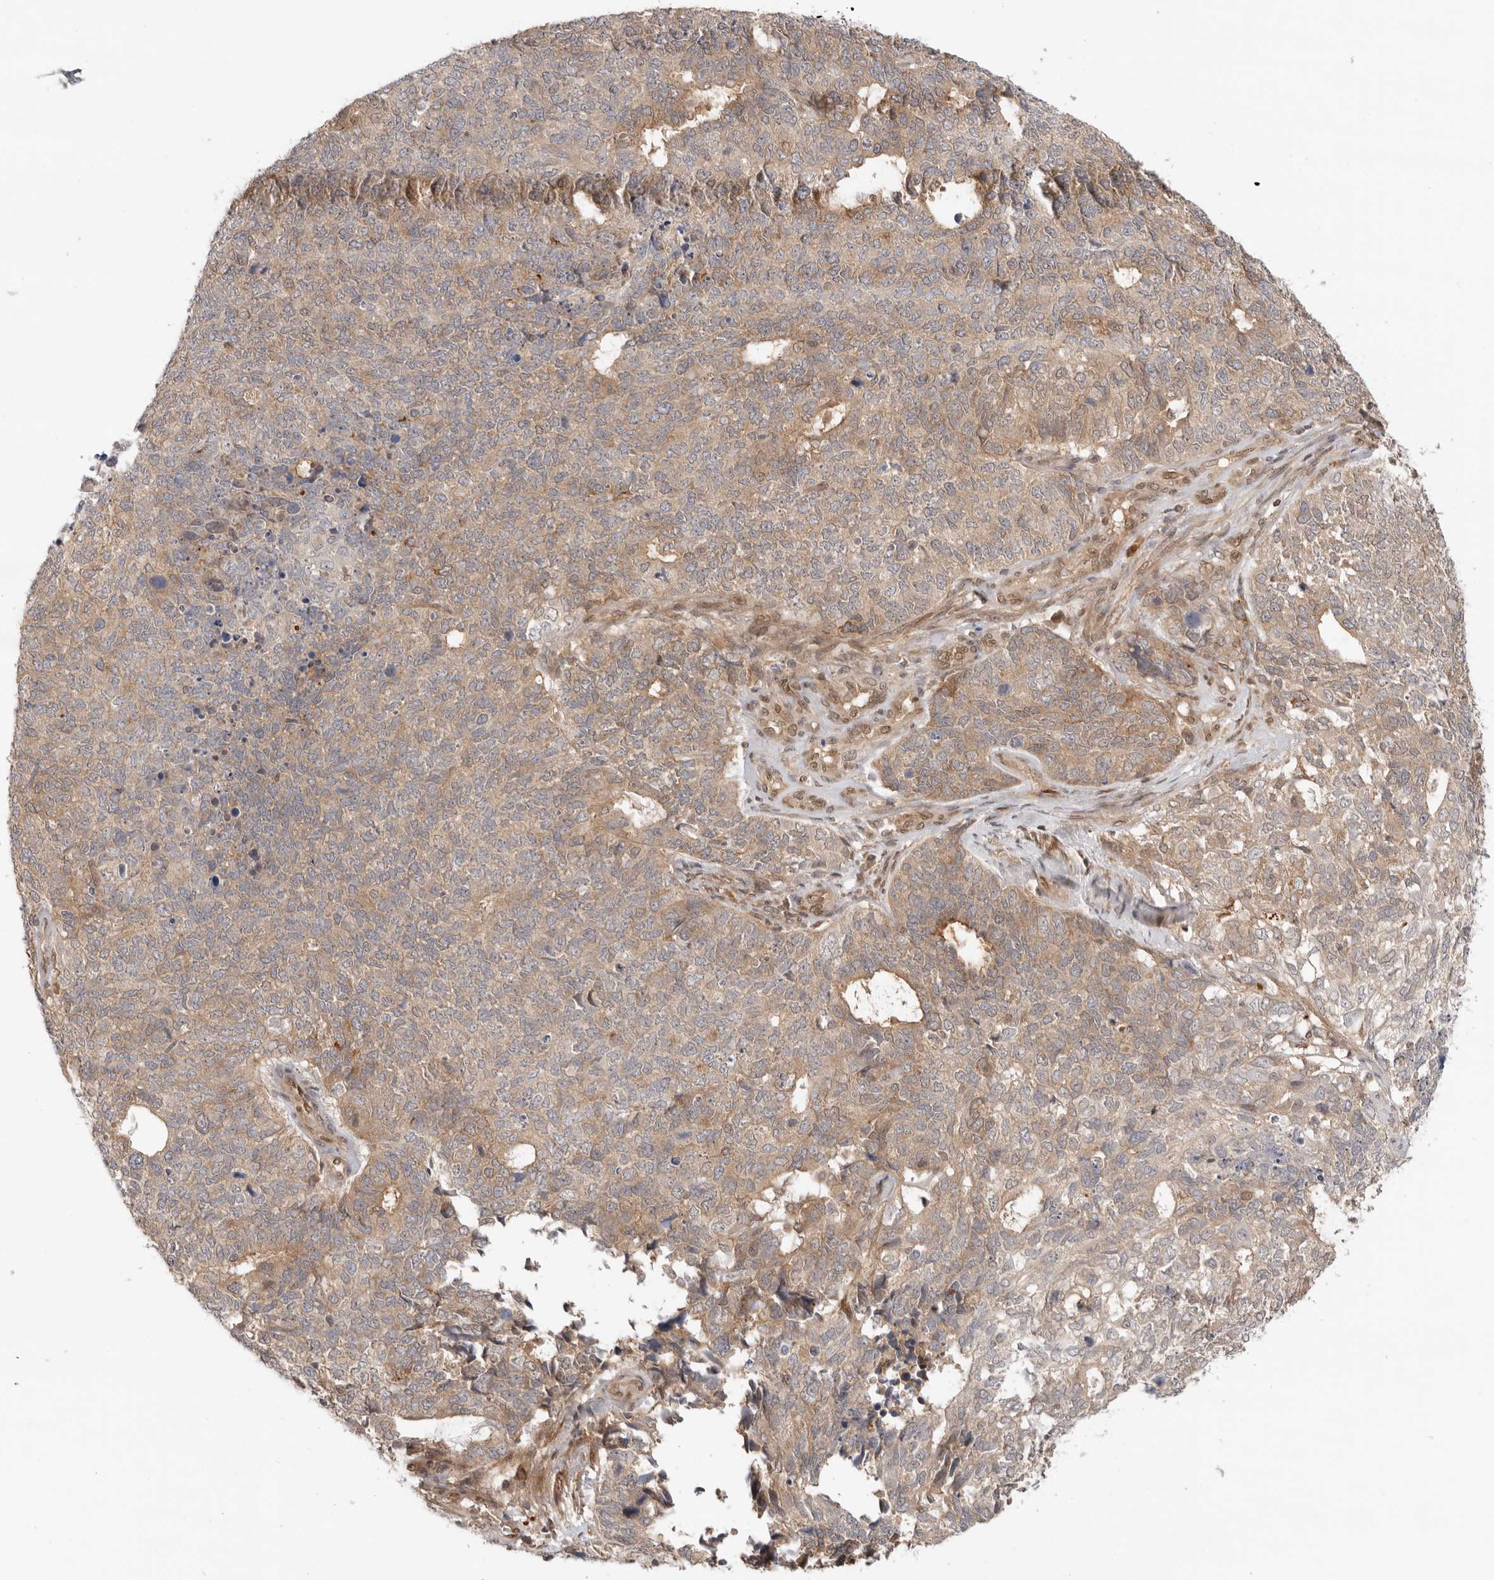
{"staining": {"intensity": "weak", "quantity": "<25%", "location": "cytoplasmic/membranous"}, "tissue": "cervical cancer", "cell_type": "Tumor cells", "image_type": "cancer", "snomed": [{"axis": "morphology", "description": "Squamous cell carcinoma, NOS"}, {"axis": "topography", "description": "Cervix"}], "caption": "IHC of human cervical squamous cell carcinoma exhibits no staining in tumor cells.", "gene": "DCAF8", "patient": {"sex": "female", "age": 63}}